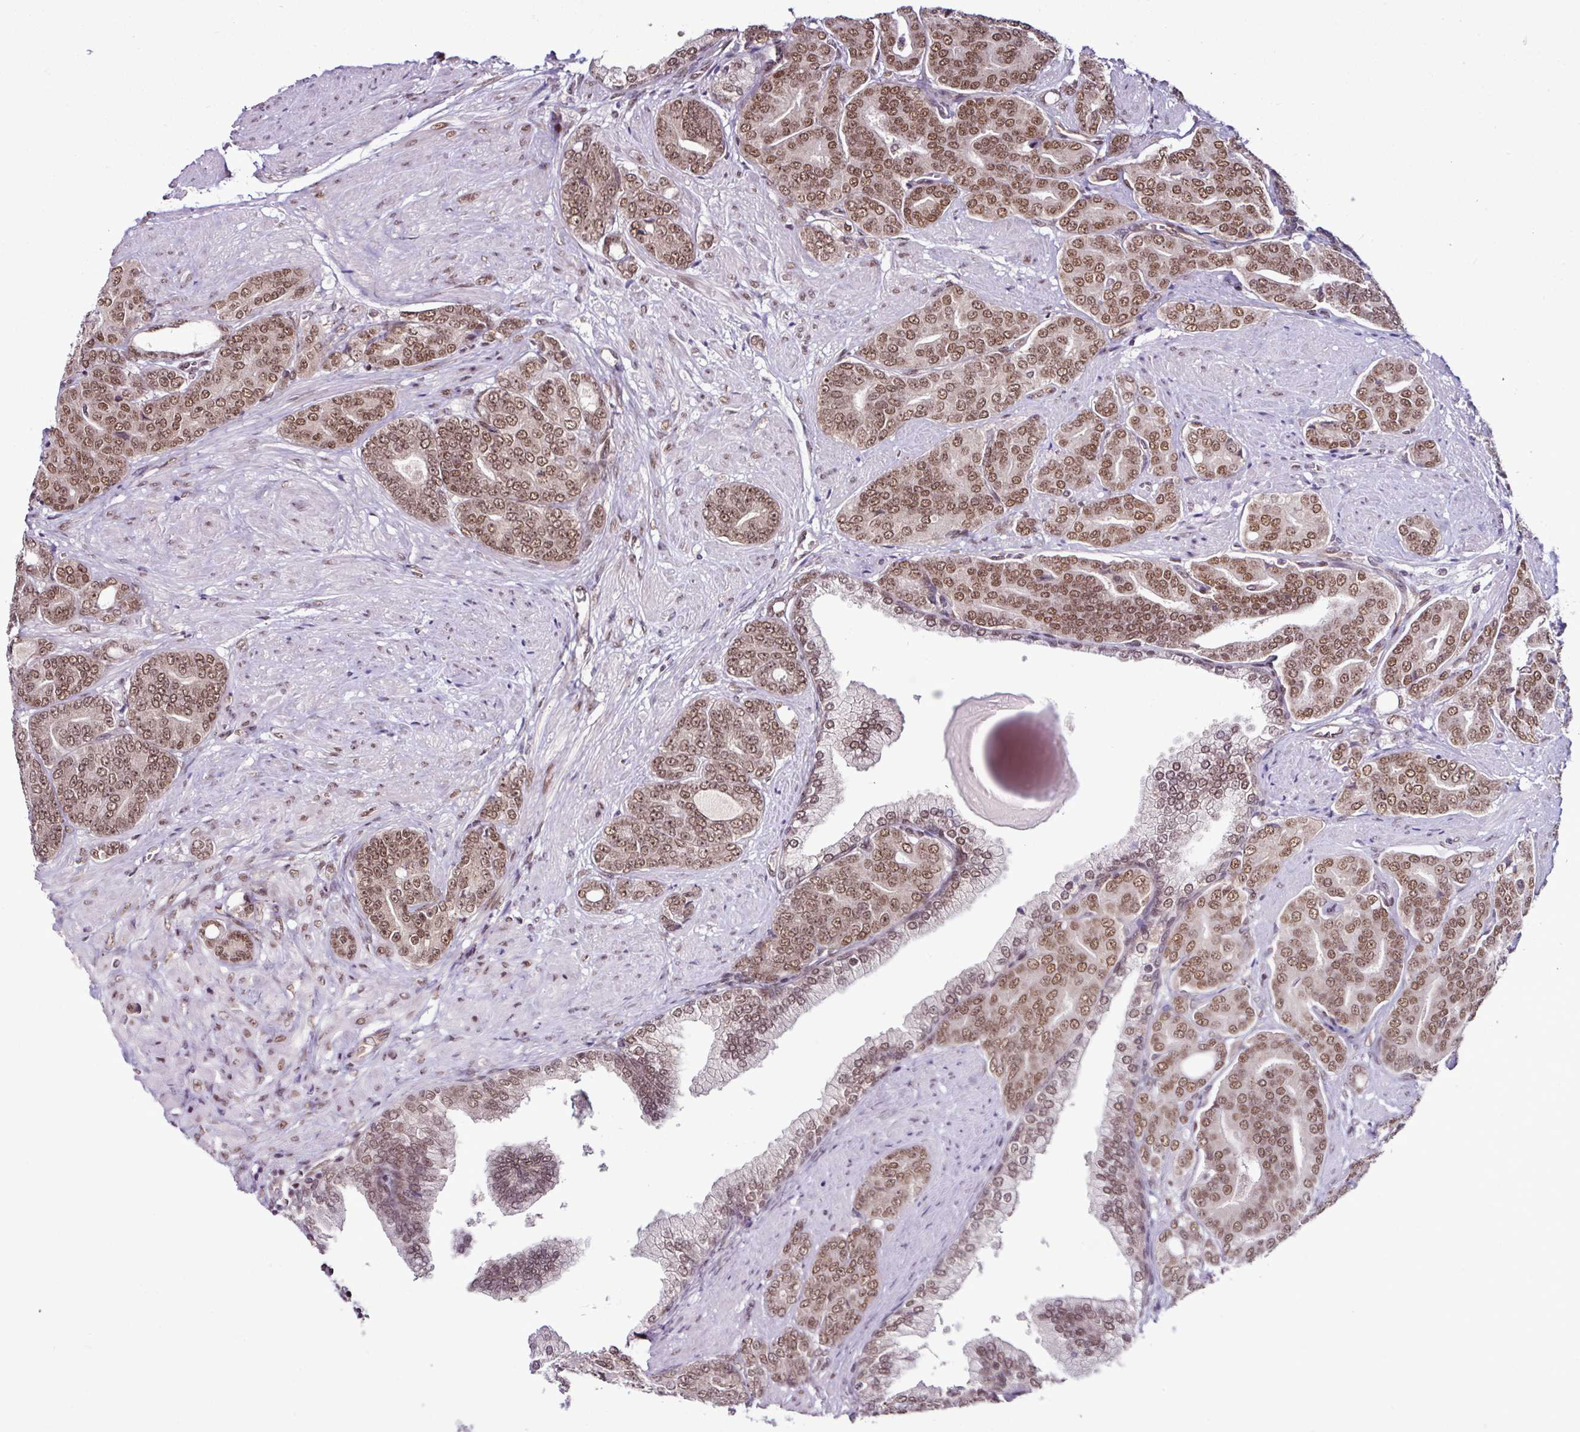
{"staining": {"intensity": "moderate", "quantity": "25%-75%", "location": "nuclear"}, "tissue": "prostate cancer", "cell_type": "Tumor cells", "image_type": "cancer", "snomed": [{"axis": "morphology", "description": "Adenocarcinoma, High grade"}, {"axis": "topography", "description": "Prostate"}], "caption": "Human prostate adenocarcinoma (high-grade) stained with a brown dye demonstrates moderate nuclear positive positivity in approximately 25%-75% of tumor cells.", "gene": "MORF4L2", "patient": {"sex": "male", "age": 67}}